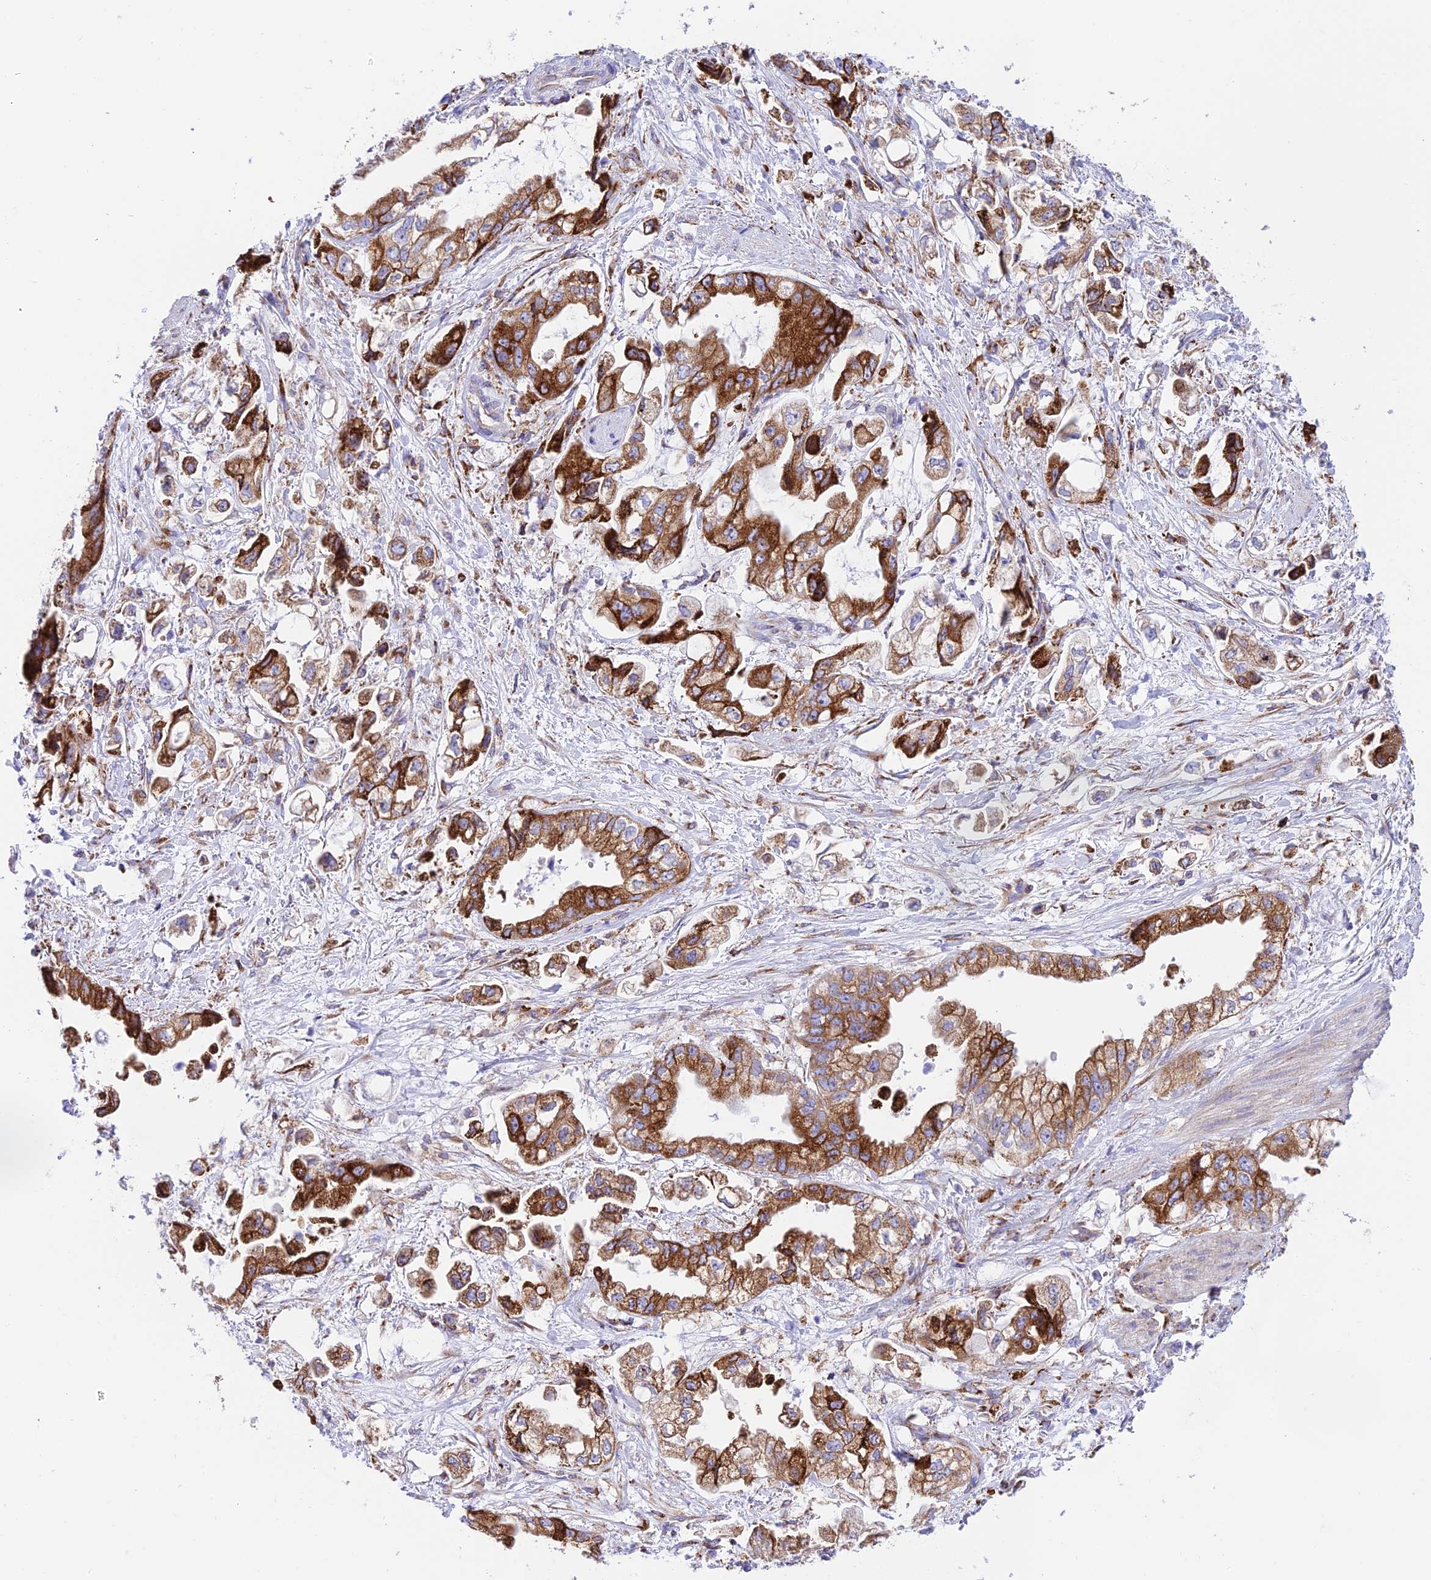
{"staining": {"intensity": "strong", "quantity": ">75%", "location": "cytoplasmic/membranous"}, "tissue": "stomach cancer", "cell_type": "Tumor cells", "image_type": "cancer", "snomed": [{"axis": "morphology", "description": "Adenocarcinoma, NOS"}, {"axis": "topography", "description": "Stomach"}], "caption": "Immunohistochemistry (IHC) image of human stomach cancer stained for a protein (brown), which exhibits high levels of strong cytoplasmic/membranous expression in about >75% of tumor cells.", "gene": "TUBGCP6", "patient": {"sex": "male", "age": 62}}